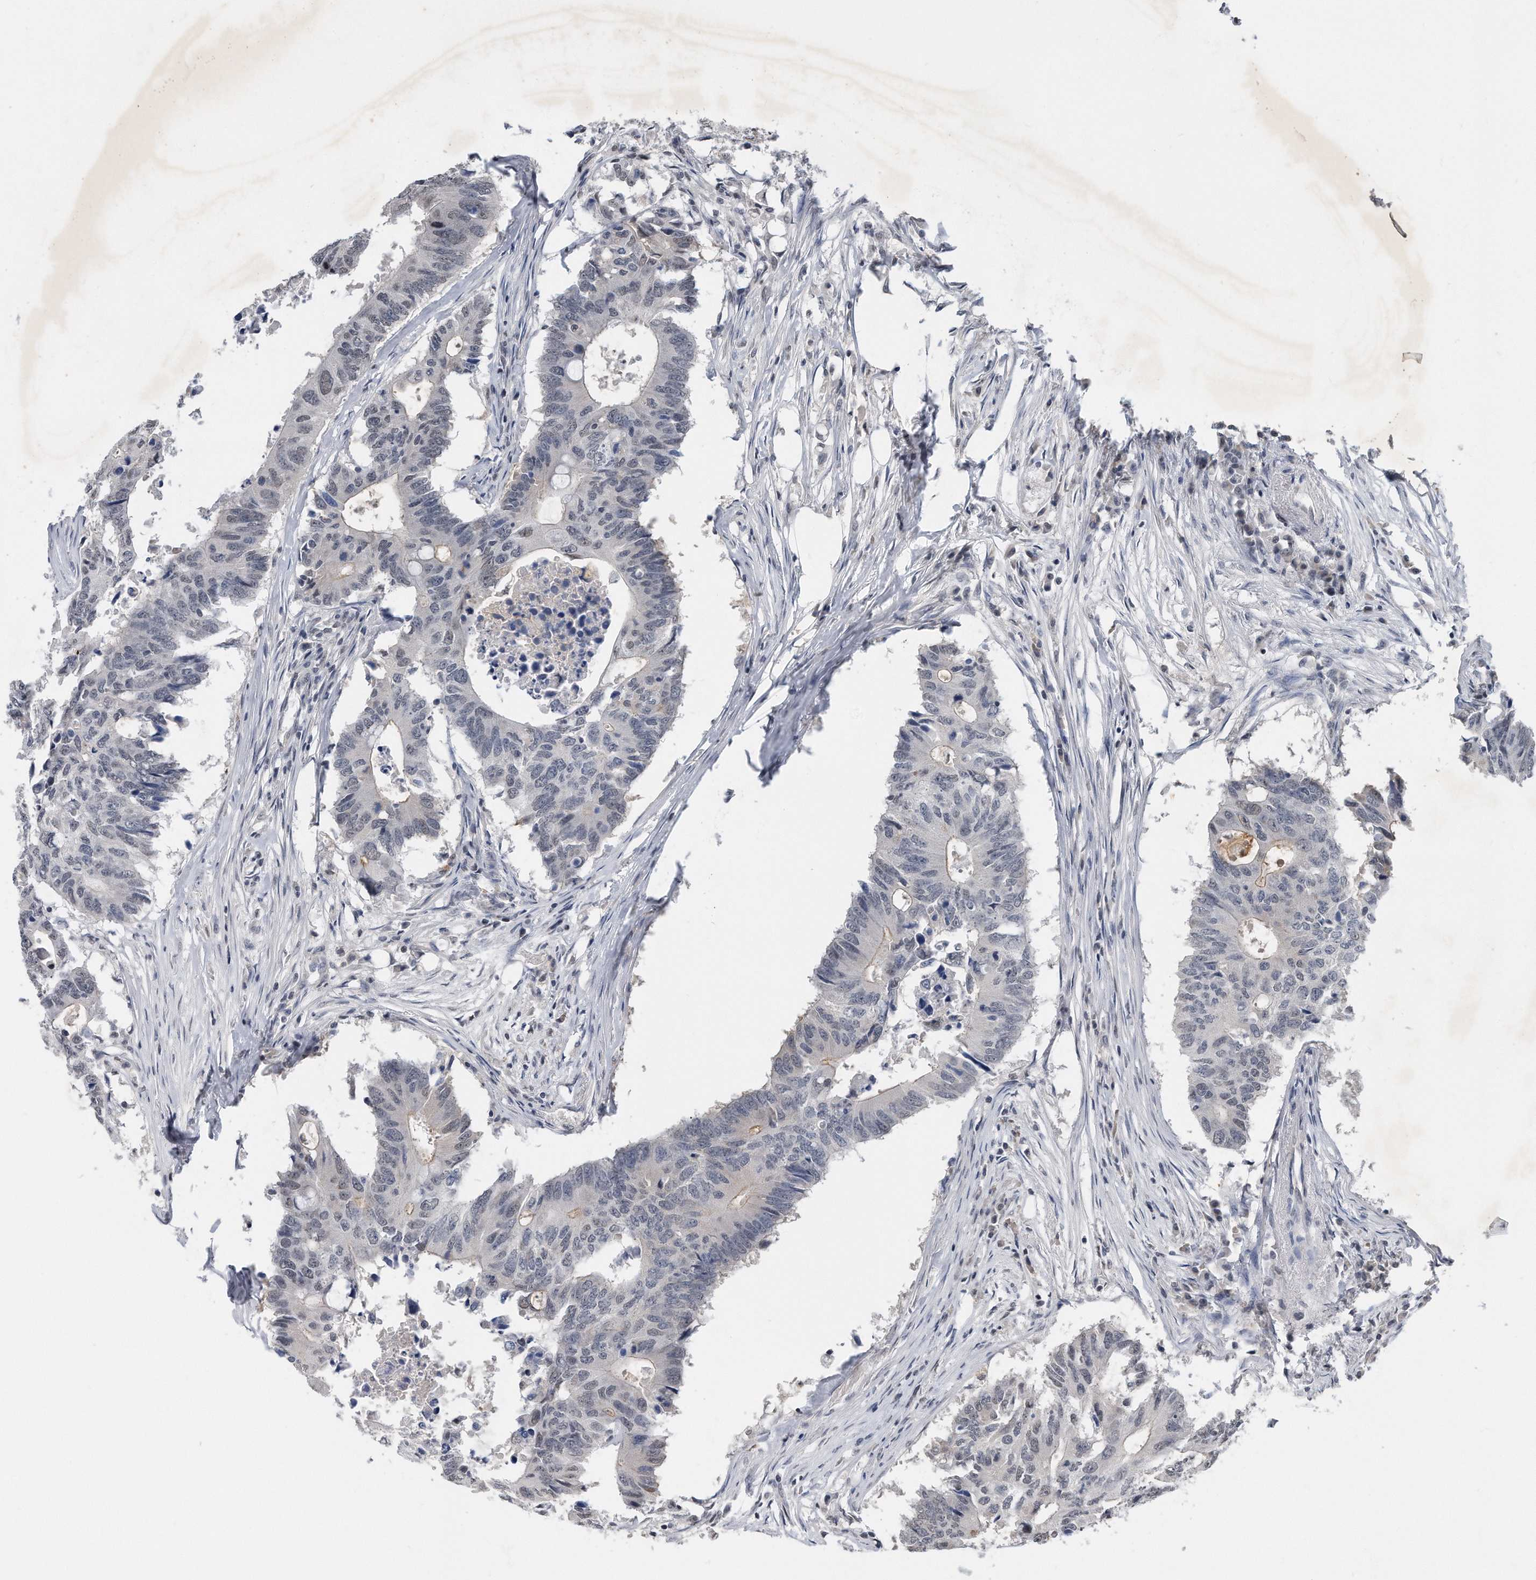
{"staining": {"intensity": "negative", "quantity": "none", "location": "none"}, "tissue": "colorectal cancer", "cell_type": "Tumor cells", "image_type": "cancer", "snomed": [{"axis": "morphology", "description": "Adenocarcinoma, NOS"}, {"axis": "topography", "description": "Colon"}], "caption": "Human adenocarcinoma (colorectal) stained for a protein using IHC exhibits no positivity in tumor cells.", "gene": "TP53INP1", "patient": {"sex": "male", "age": 71}}